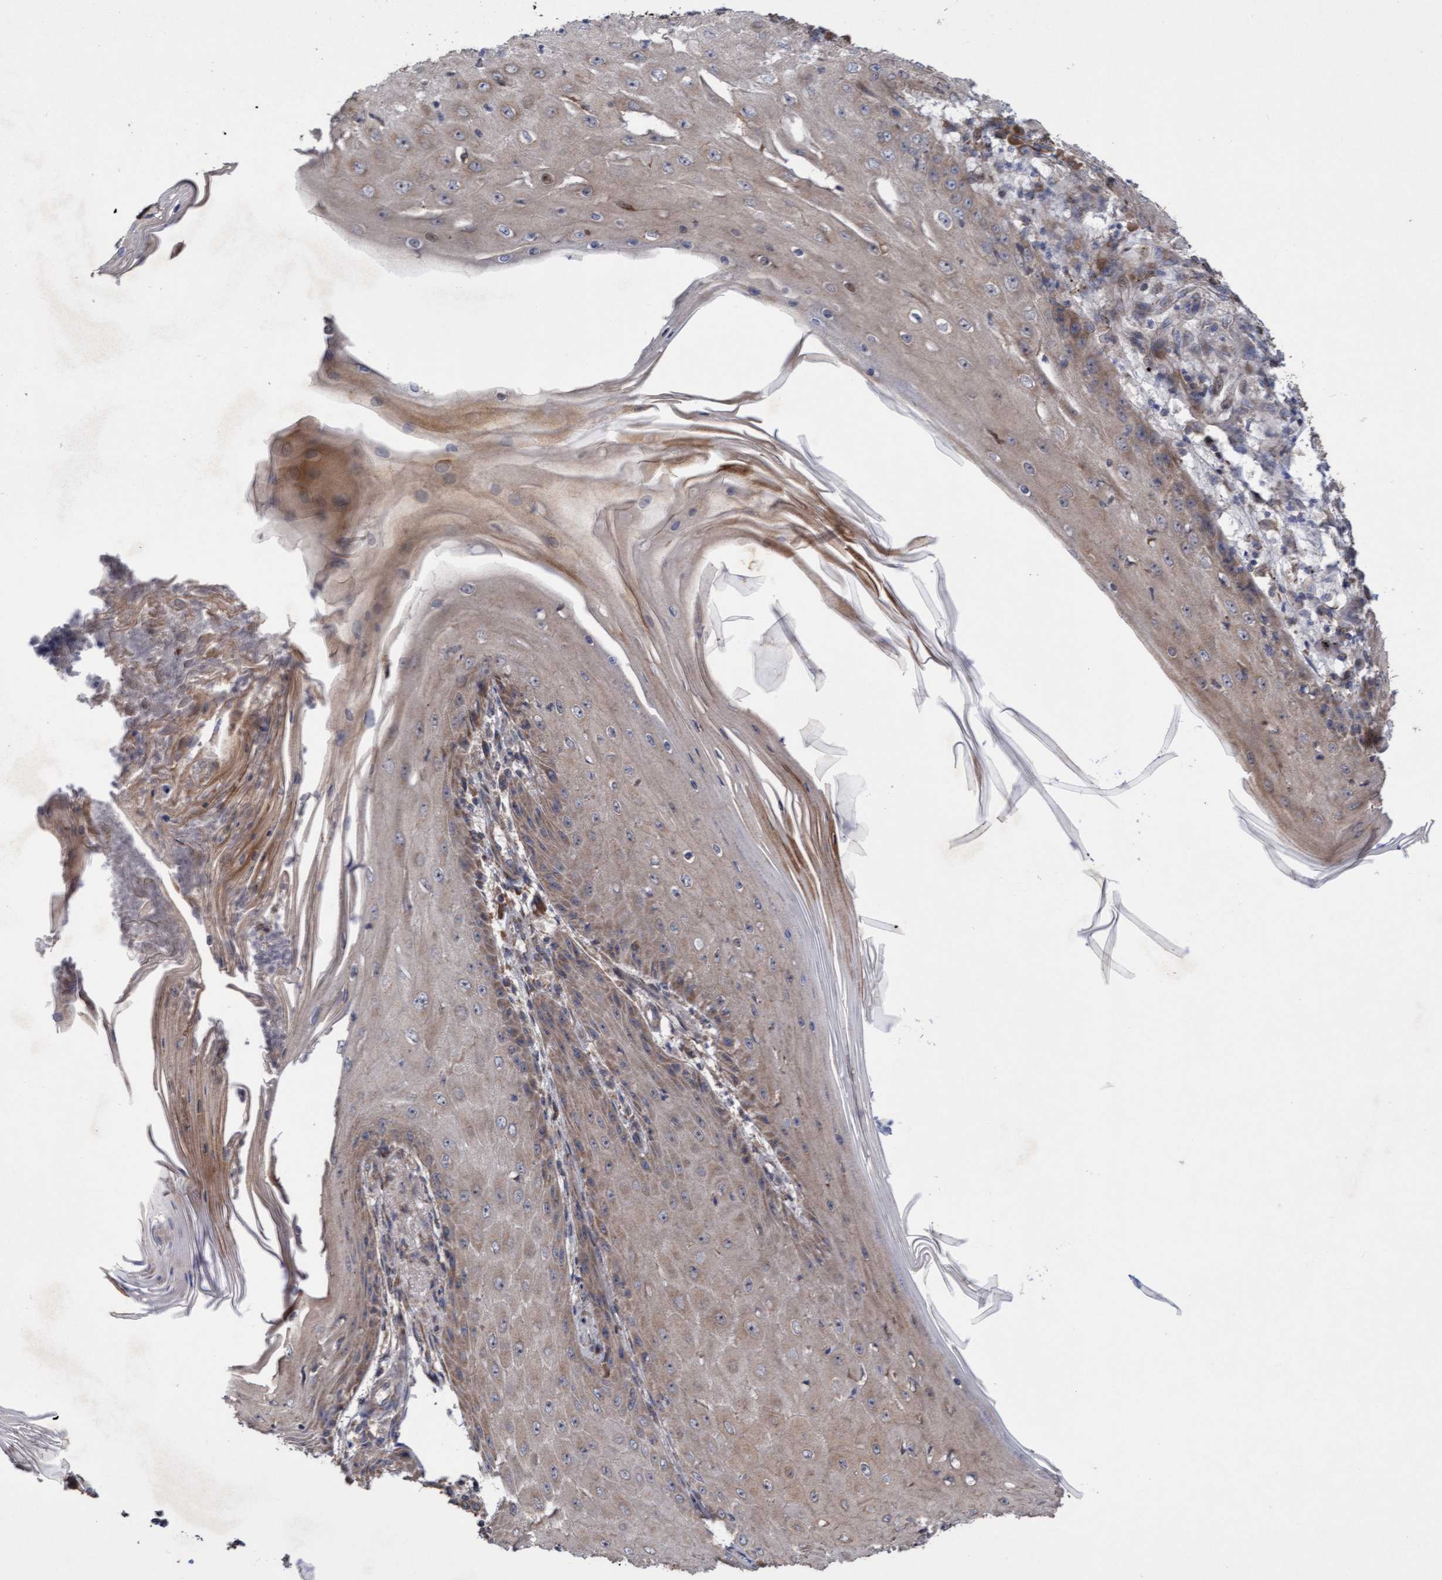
{"staining": {"intensity": "weak", "quantity": "25%-75%", "location": "cytoplasmic/membranous"}, "tissue": "skin cancer", "cell_type": "Tumor cells", "image_type": "cancer", "snomed": [{"axis": "morphology", "description": "Squamous cell carcinoma, NOS"}, {"axis": "topography", "description": "Skin"}], "caption": "Protein expression analysis of human squamous cell carcinoma (skin) reveals weak cytoplasmic/membranous staining in about 25%-75% of tumor cells.", "gene": "ELP5", "patient": {"sex": "female", "age": 73}}